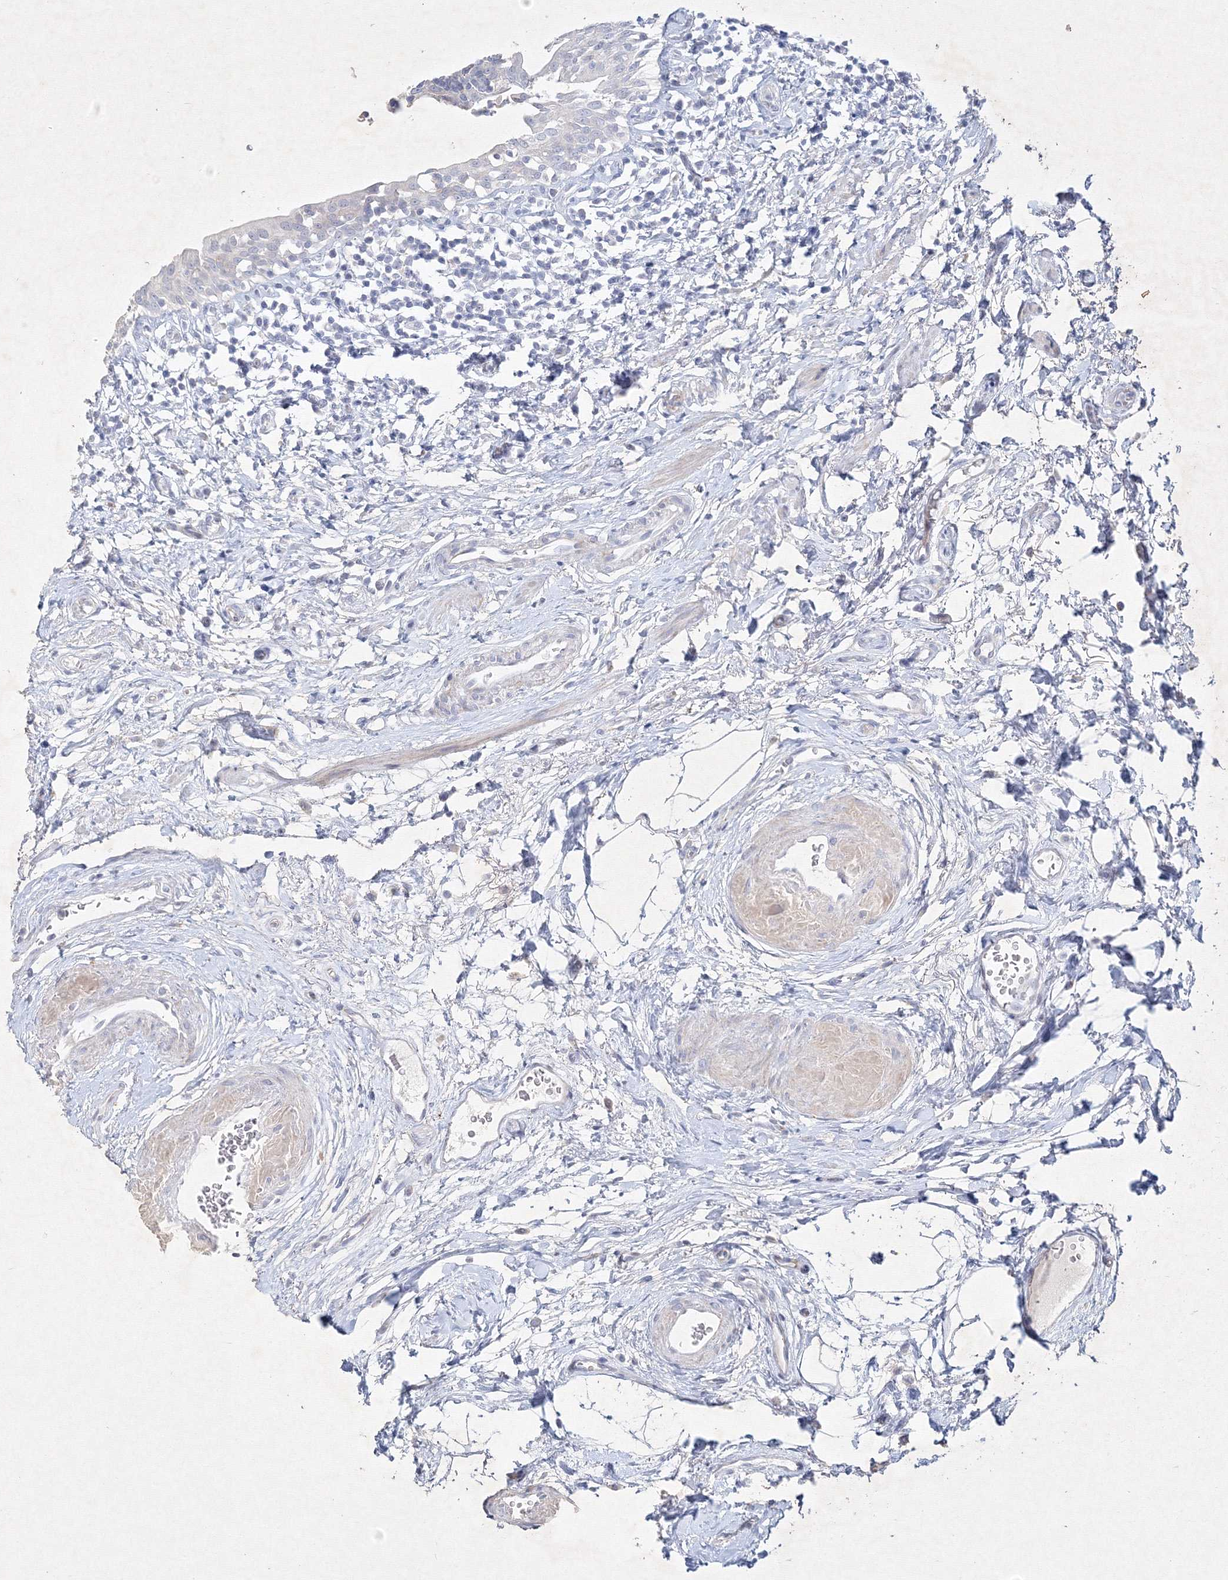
{"staining": {"intensity": "negative", "quantity": "none", "location": "none"}, "tissue": "urinary bladder", "cell_type": "Urothelial cells", "image_type": "normal", "snomed": [{"axis": "morphology", "description": "Normal tissue, NOS"}, {"axis": "topography", "description": "Urinary bladder"}], "caption": "Immunohistochemistry of unremarkable human urinary bladder shows no expression in urothelial cells. The staining was performed using DAB (3,3'-diaminobenzidine) to visualize the protein expression in brown, while the nuclei were stained in blue with hematoxylin (Magnification: 20x).", "gene": "CXXC4", "patient": {"sex": "male", "age": 83}}